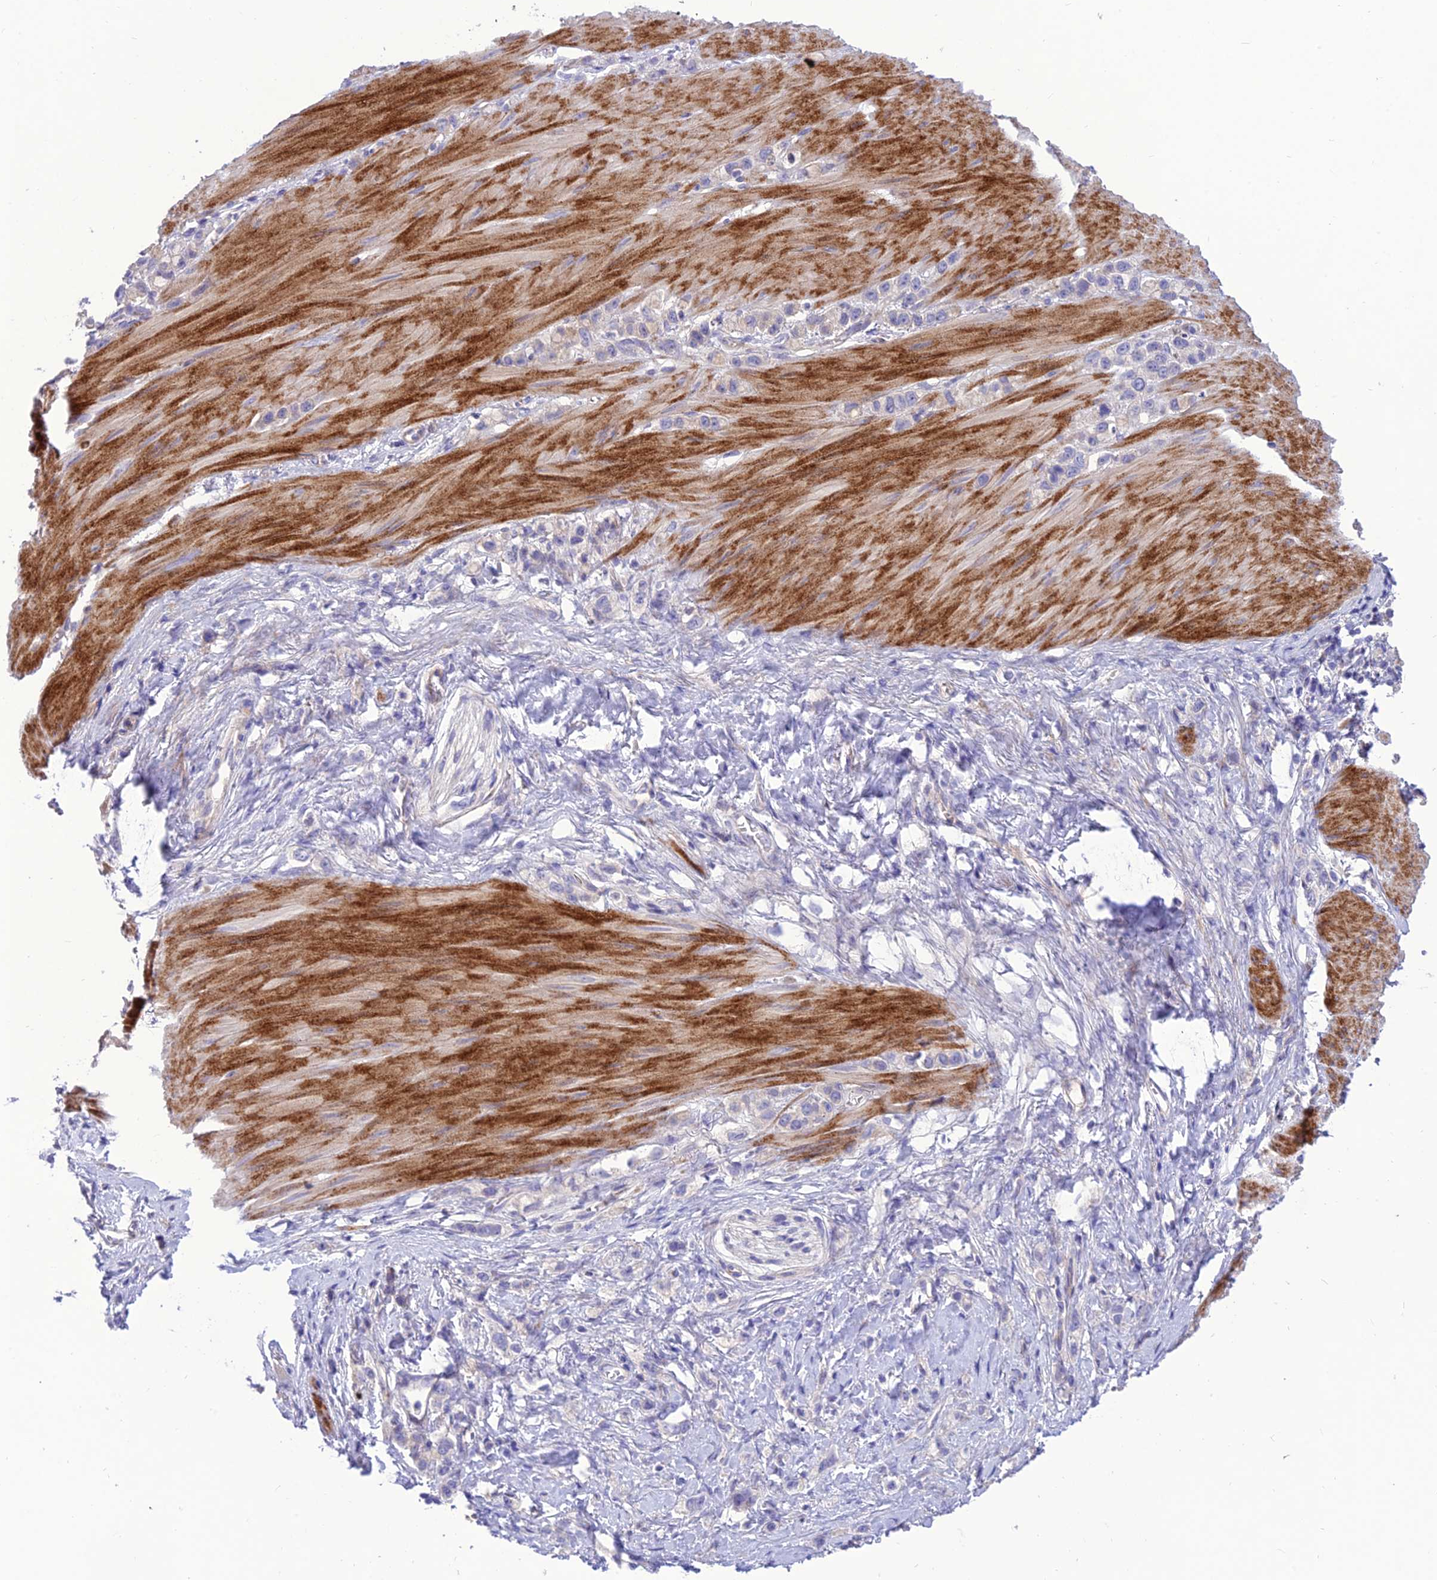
{"staining": {"intensity": "negative", "quantity": "none", "location": "none"}, "tissue": "stomach cancer", "cell_type": "Tumor cells", "image_type": "cancer", "snomed": [{"axis": "morphology", "description": "Adenocarcinoma, NOS"}, {"axis": "topography", "description": "Stomach"}], "caption": "This micrograph is of stomach cancer (adenocarcinoma) stained with immunohistochemistry to label a protein in brown with the nuclei are counter-stained blue. There is no staining in tumor cells.", "gene": "TEKT3", "patient": {"sex": "female", "age": 65}}